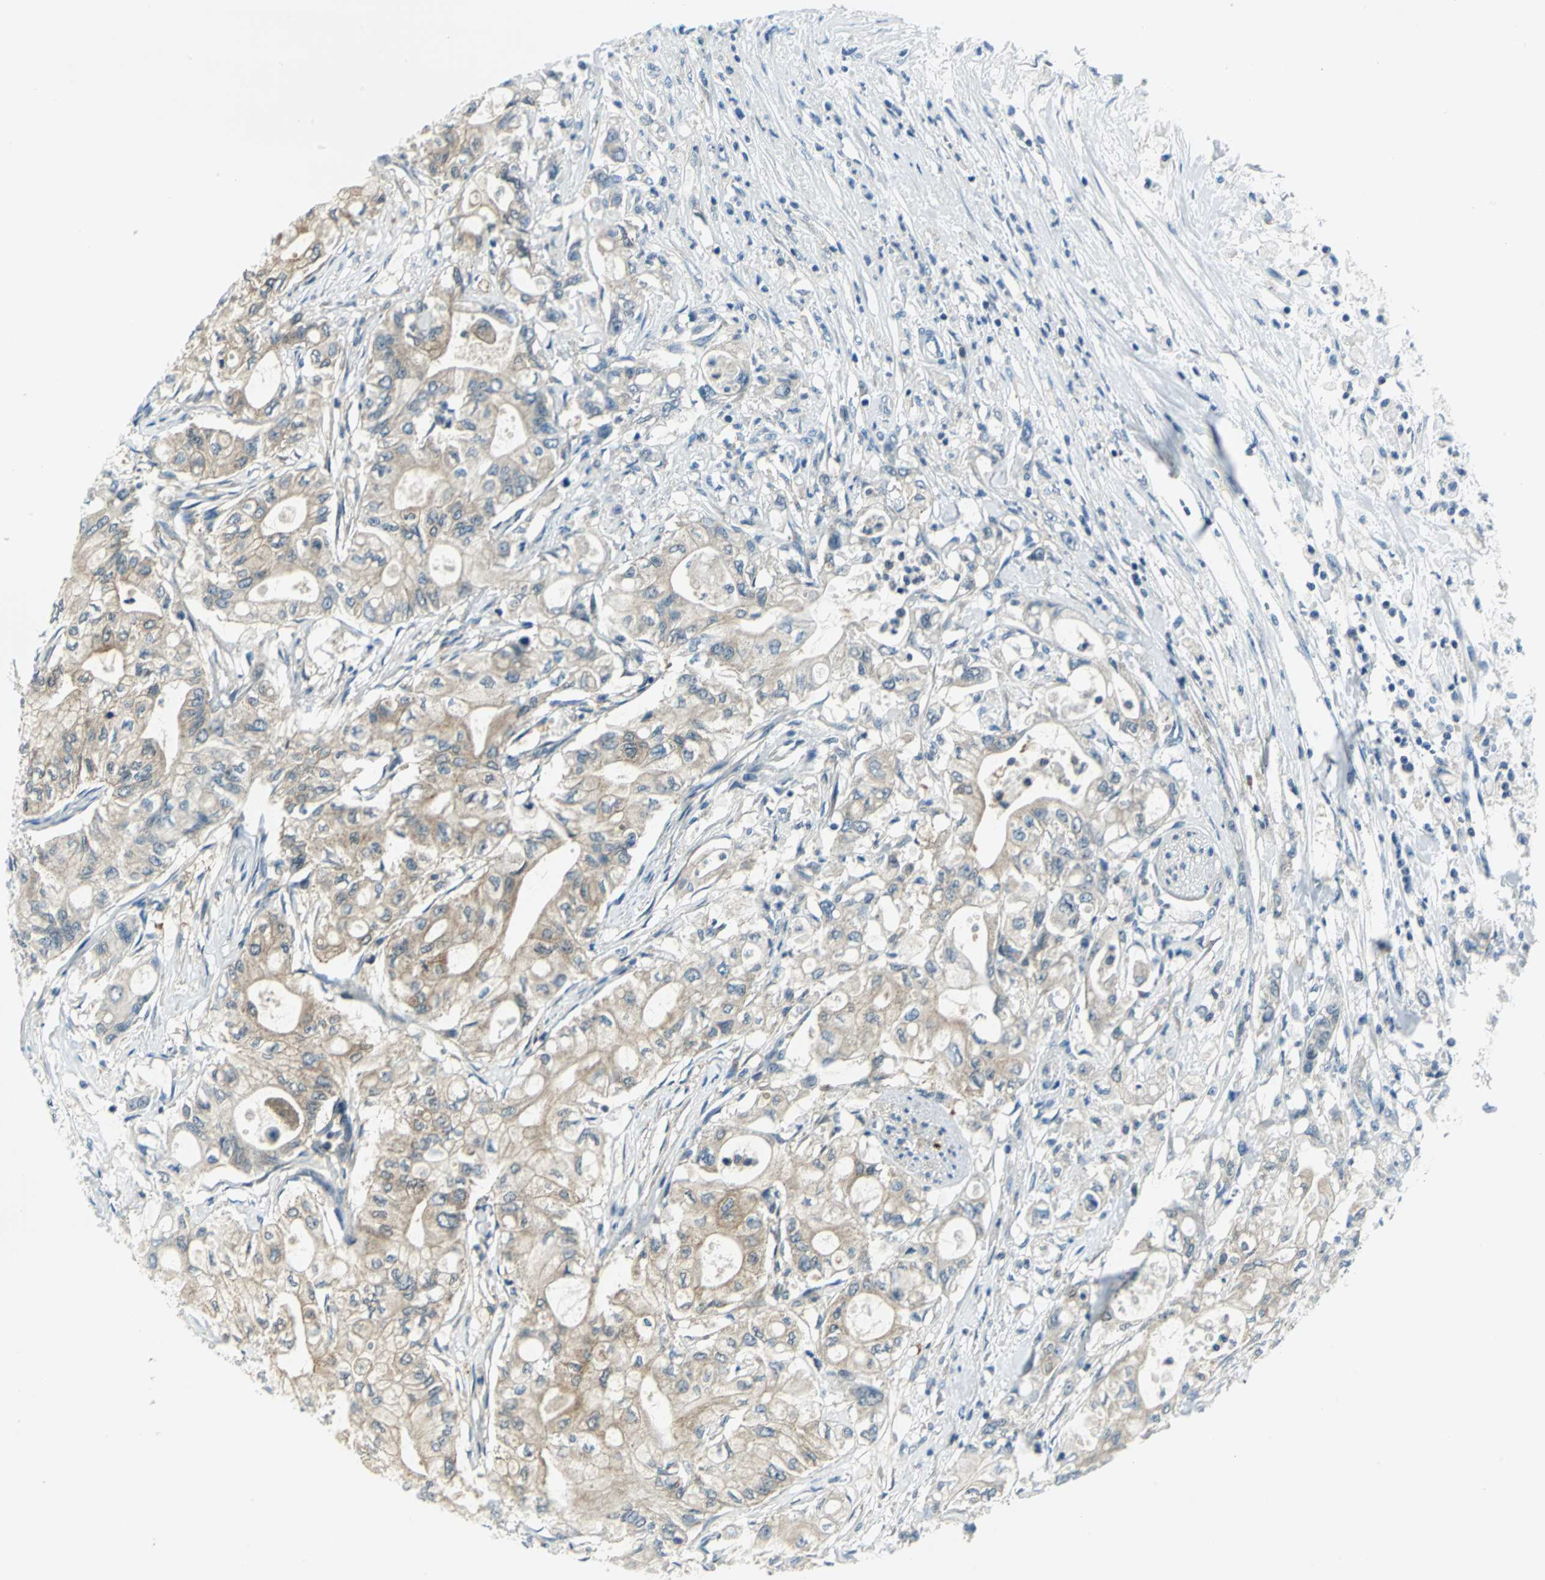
{"staining": {"intensity": "weak", "quantity": ">75%", "location": "cytoplasmic/membranous"}, "tissue": "pancreatic cancer", "cell_type": "Tumor cells", "image_type": "cancer", "snomed": [{"axis": "morphology", "description": "Adenocarcinoma, NOS"}, {"axis": "topography", "description": "Pancreas"}], "caption": "A low amount of weak cytoplasmic/membranous staining is identified in about >75% of tumor cells in pancreatic adenocarcinoma tissue.", "gene": "ALDOA", "patient": {"sex": "male", "age": 79}}